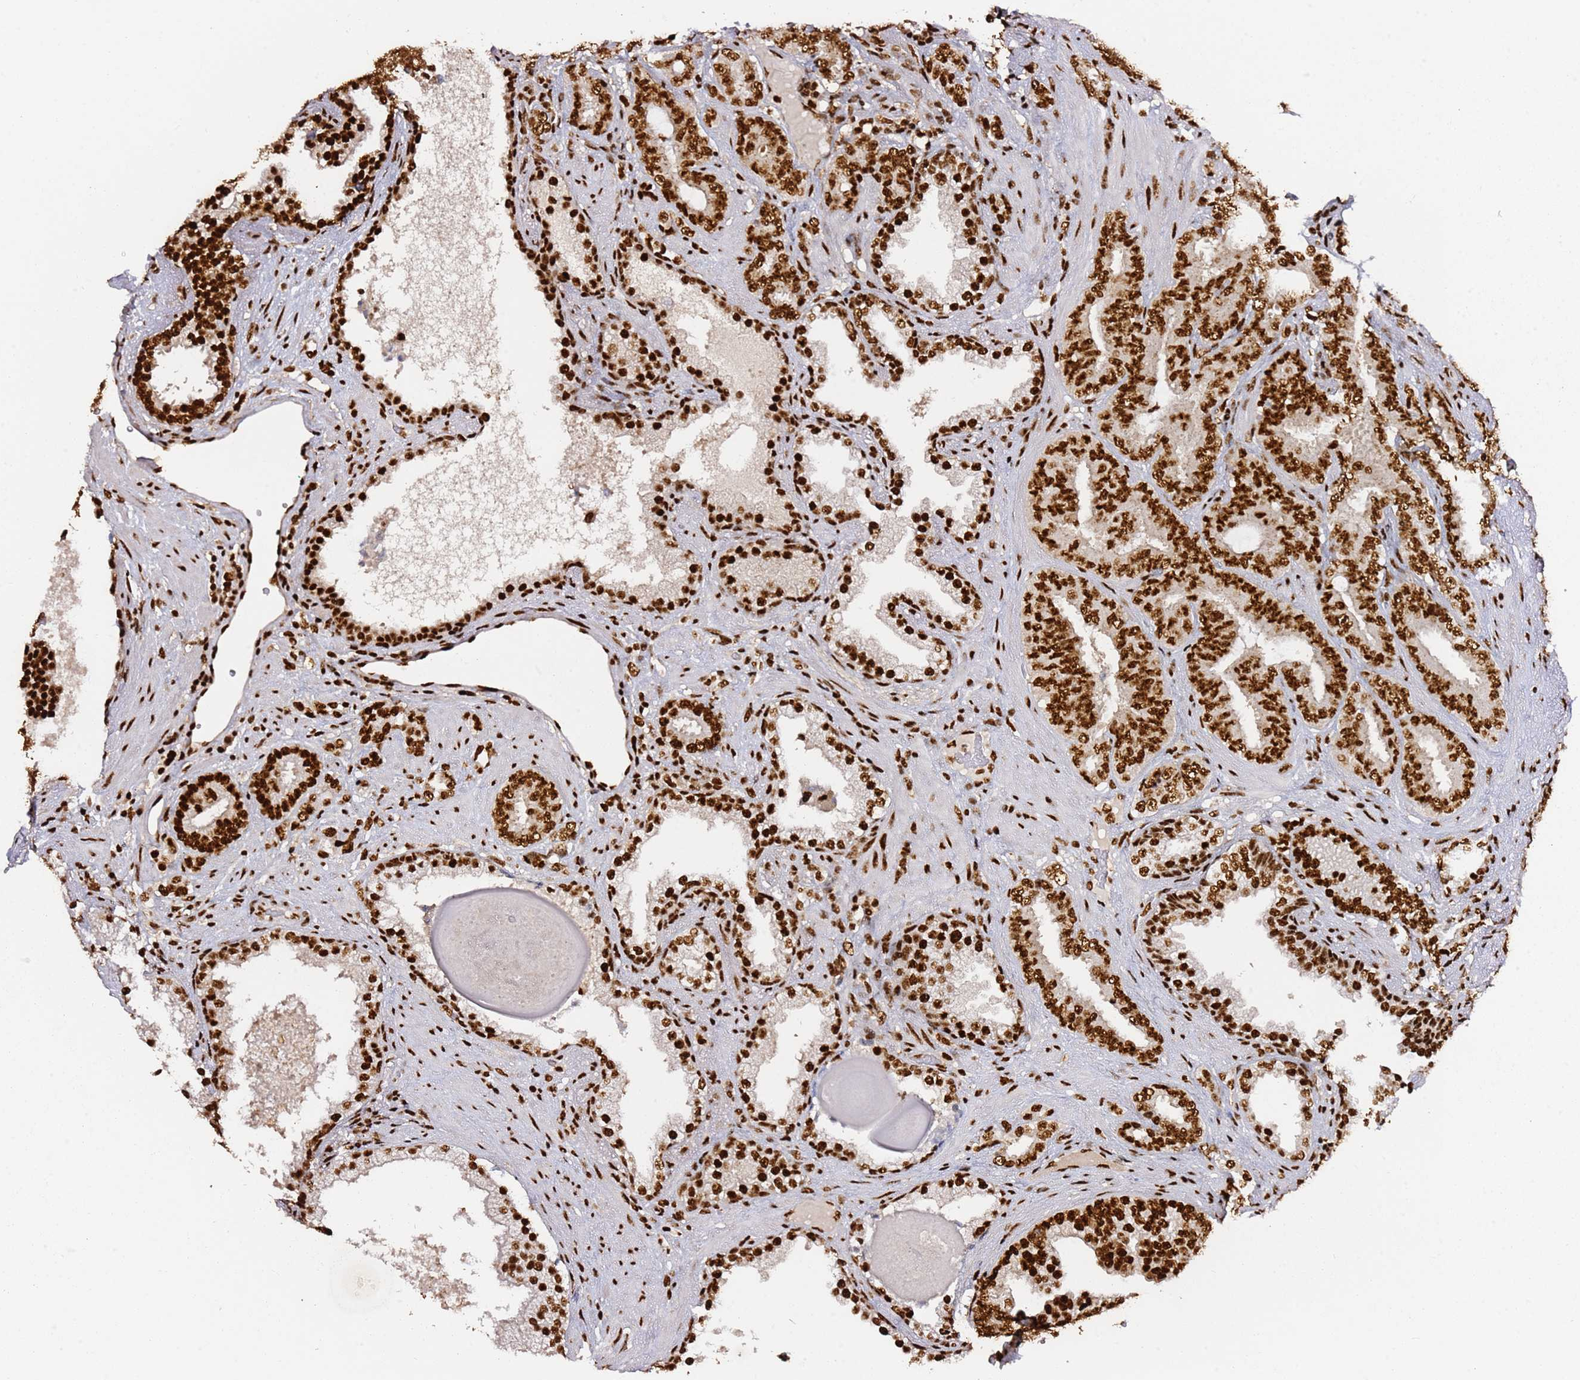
{"staining": {"intensity": "strong", "quantity": ">75%", "location": "nuclear"}, "tissue": "prostate cancer", "cell_type": "Tumor cells", "image_type": "cancer", "snomed": [{"axis": "morphology", "description": "Adenocarcinoma, High grade"}, {"axis": "topography", "description": "Prostate and seminal vesicle, NOS"}], "caption": "An image of prostate cancer (adenocarcinoma (high-grade)) stained for a protein displays strong nuclear brown staining in tumor cells. The staining was performed using DAB (3,3'-diaminobenzidine) to visualize the protein expression in brown, while the nuclei were stained in blue with hematoxylin (Magnification: 20x).", "gene": "C6orf226", "patient": {"sex": "male", "age": 67}}